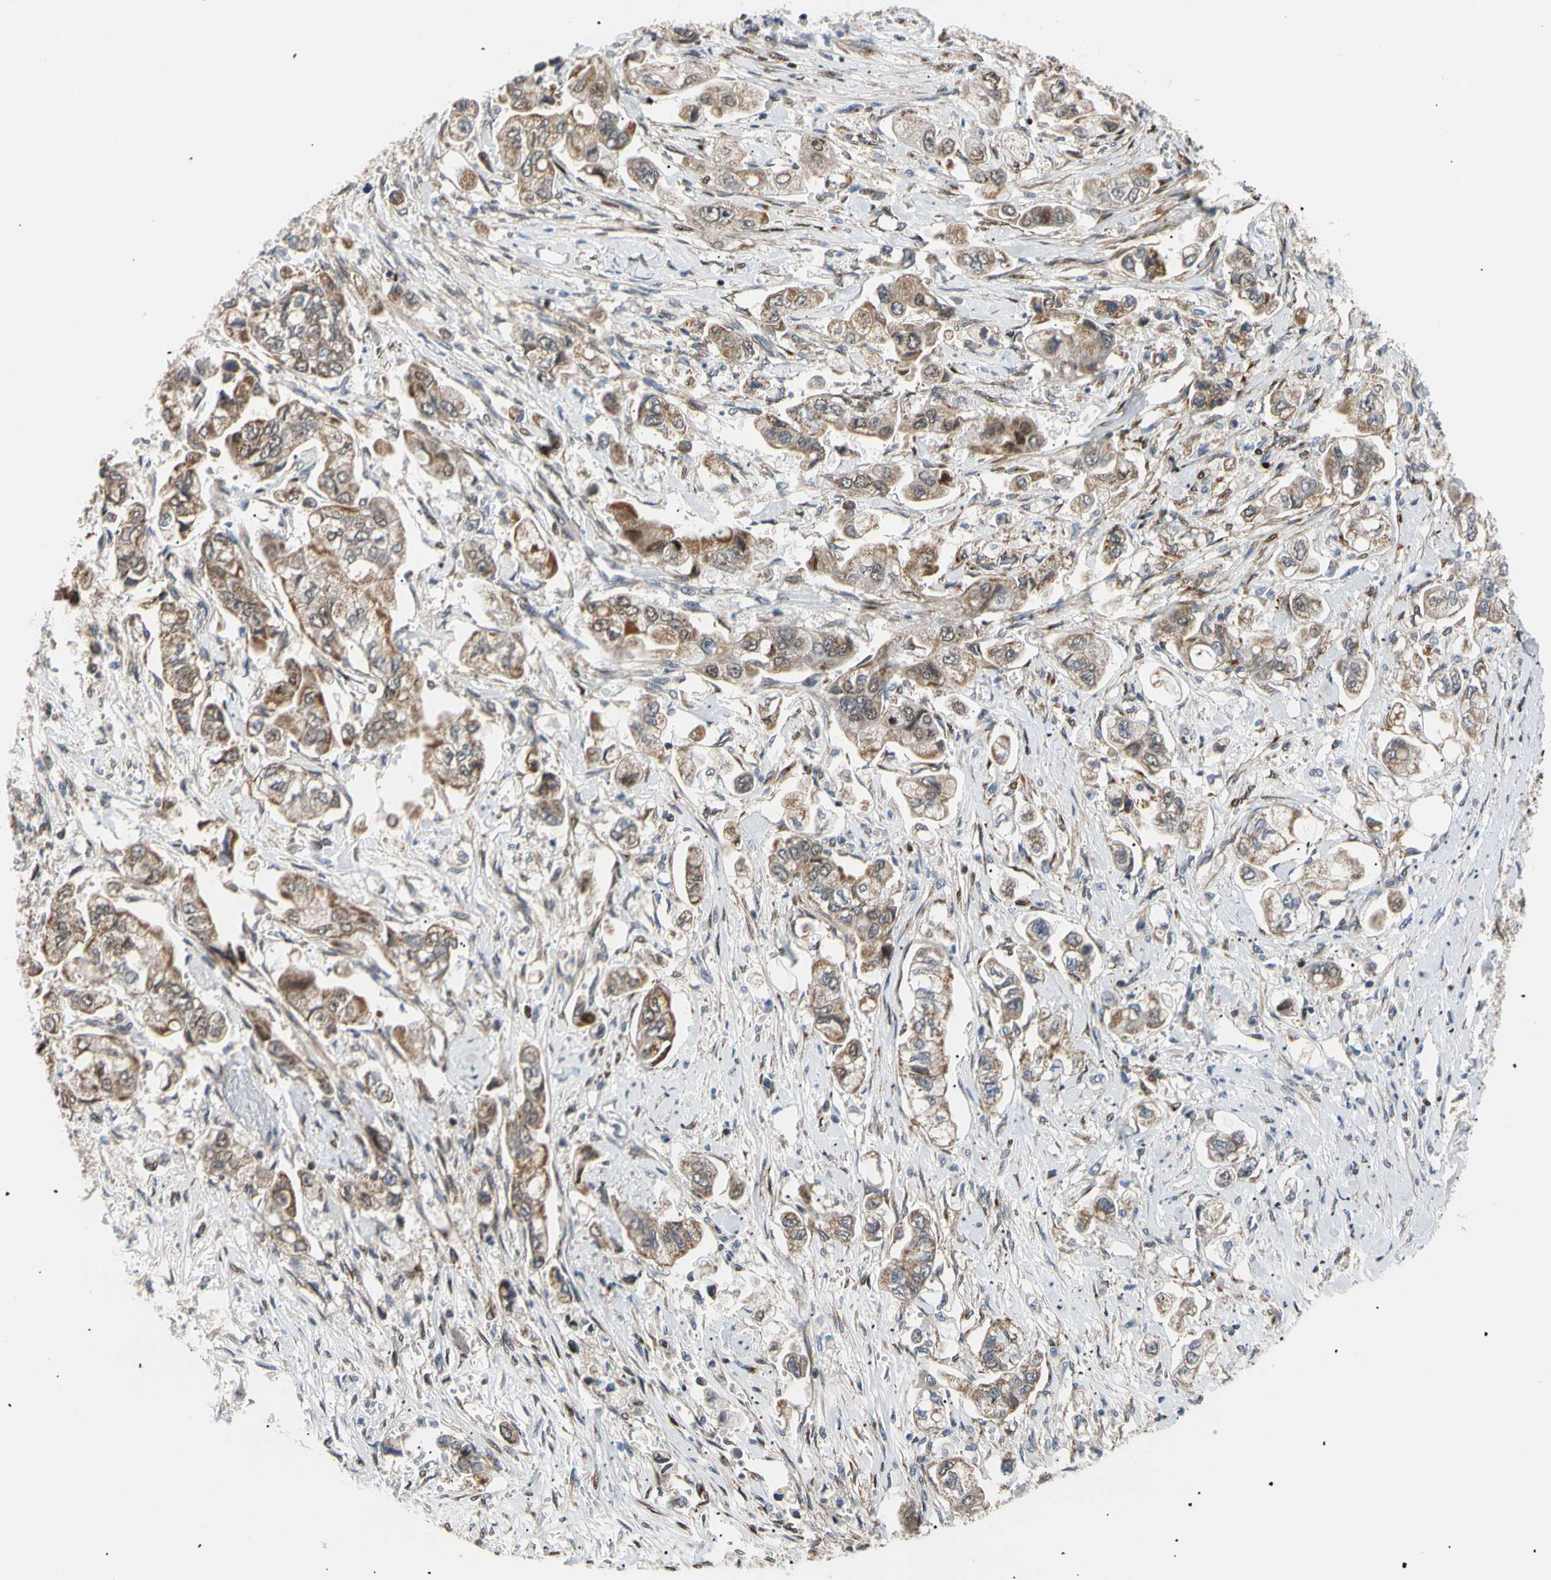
{"staining": {"intensity": "moderate", "quantity": ">75%", "location": "cytoplasmic/membranous"}, "tissue": "stomach cancer", "cell_type": "Tumor cells", "image_type": "cancer", "snomed": [{"axis": "morphology", "description": "Adenocarcinoma, NOS"}, {"axis": "topography", "description": "Stomach"}], "caption": "Protein staining shows moderate cytoplasmic/membranous expression in approximately >75% of tumor cells in stomach adenocarcinoma. (IHC, brightfield microscopy, high magnification).", "gene": "E2F1", "patient": {"sex": "male", "age": 62}}